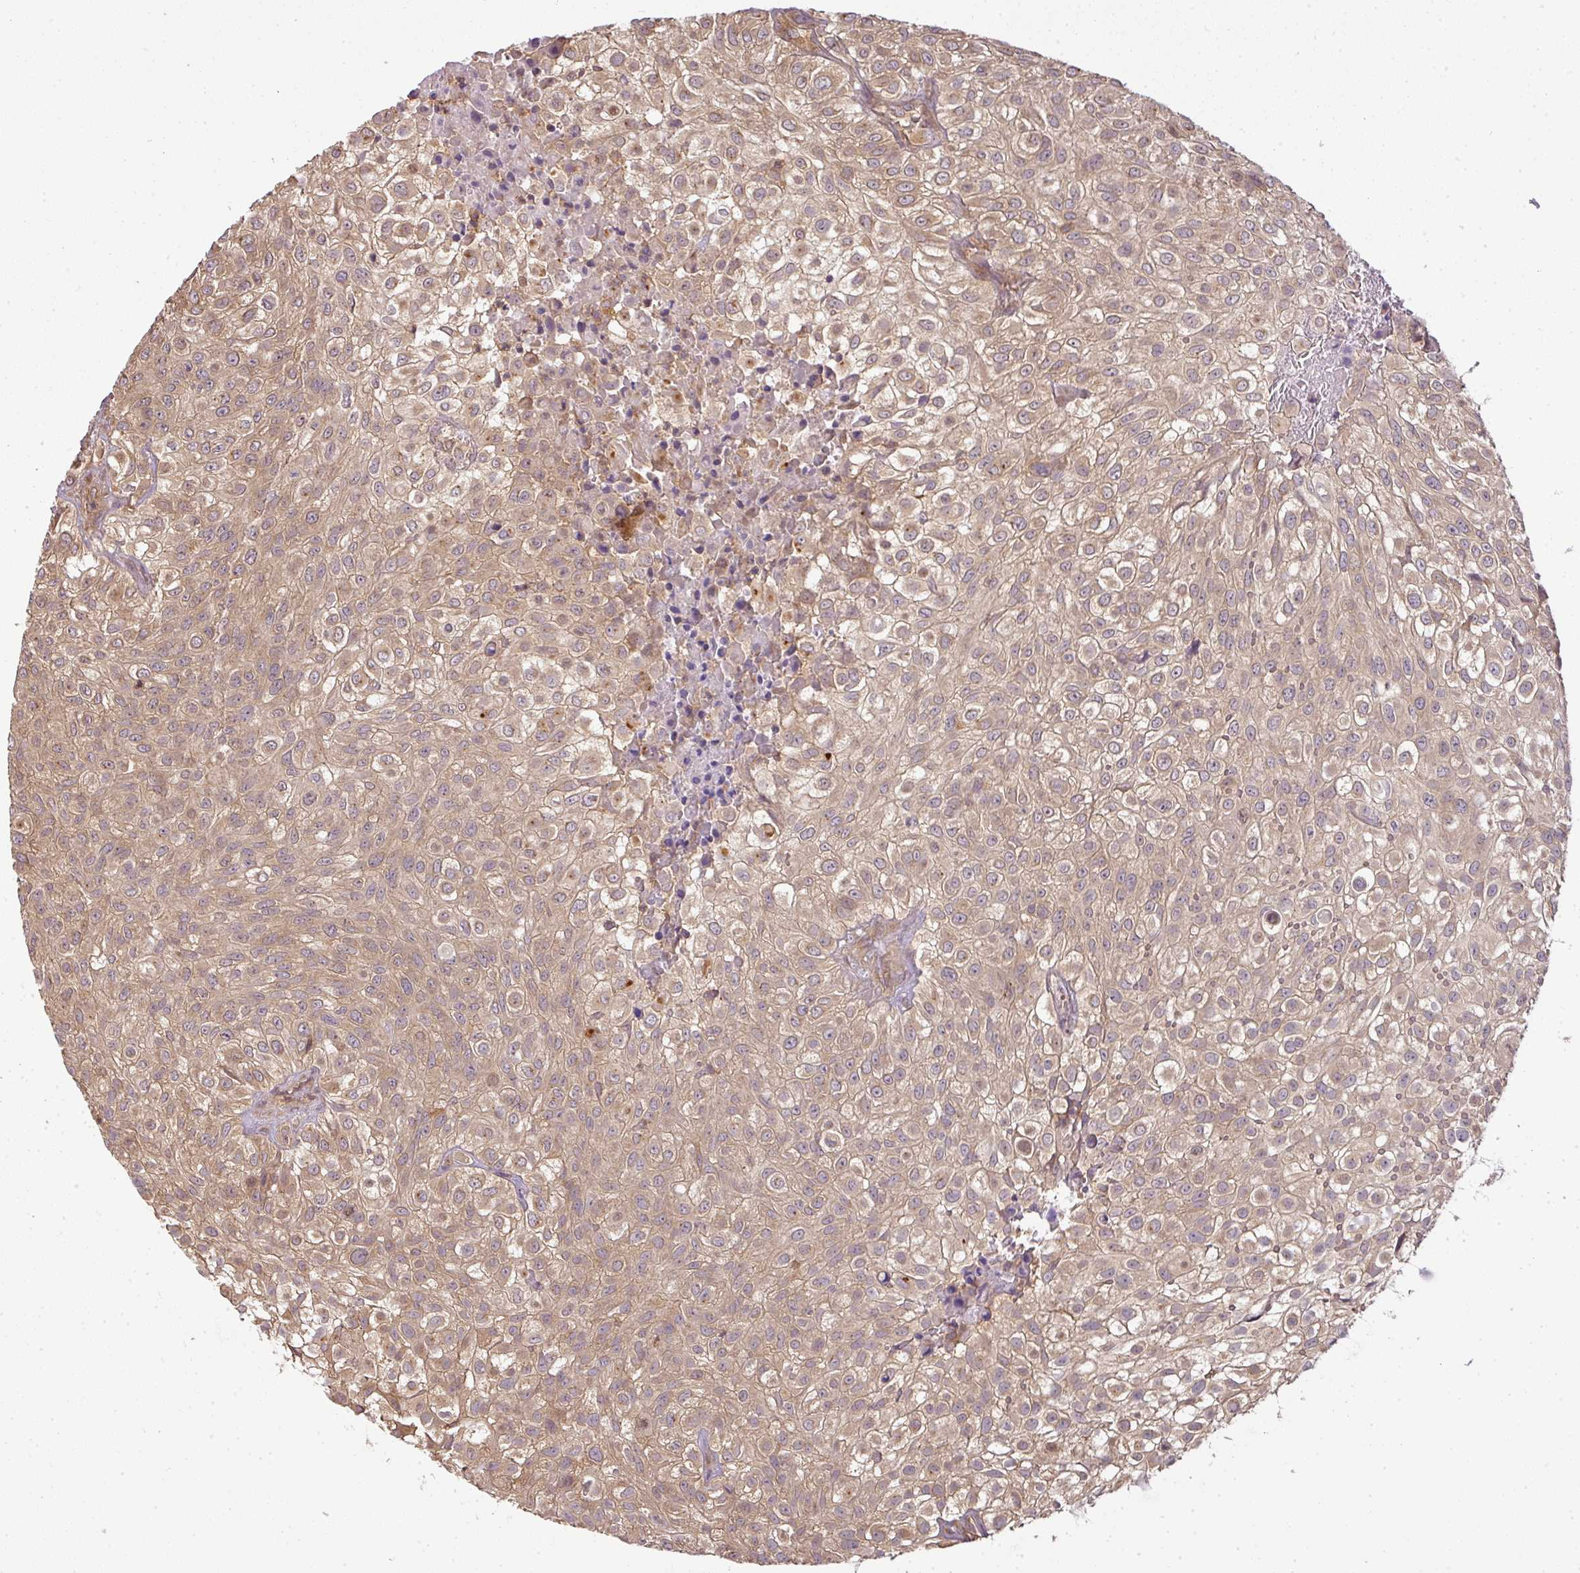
{"staining": {"intensity": "weak", "quantity": ">75%", "location": "cytoplasmic/membranous"}, "tissue": "urothelial cancer", "cell_type": "Tumor cells", "image_type": "cancer", "snomed": [{"axis": "morphology", "description": "Urothelial carcinoma, High grade"}, {"axis": "topography", "description": "Urinary bladder"}], "caption": "Immunohistochemical staining of urothelial cancer displays weak cytoplasmic/membranous protein positivity in approximately >75% of tumor cells.", "gene": "TCL1B", "patient": {"sex": "male", "age": 56}}